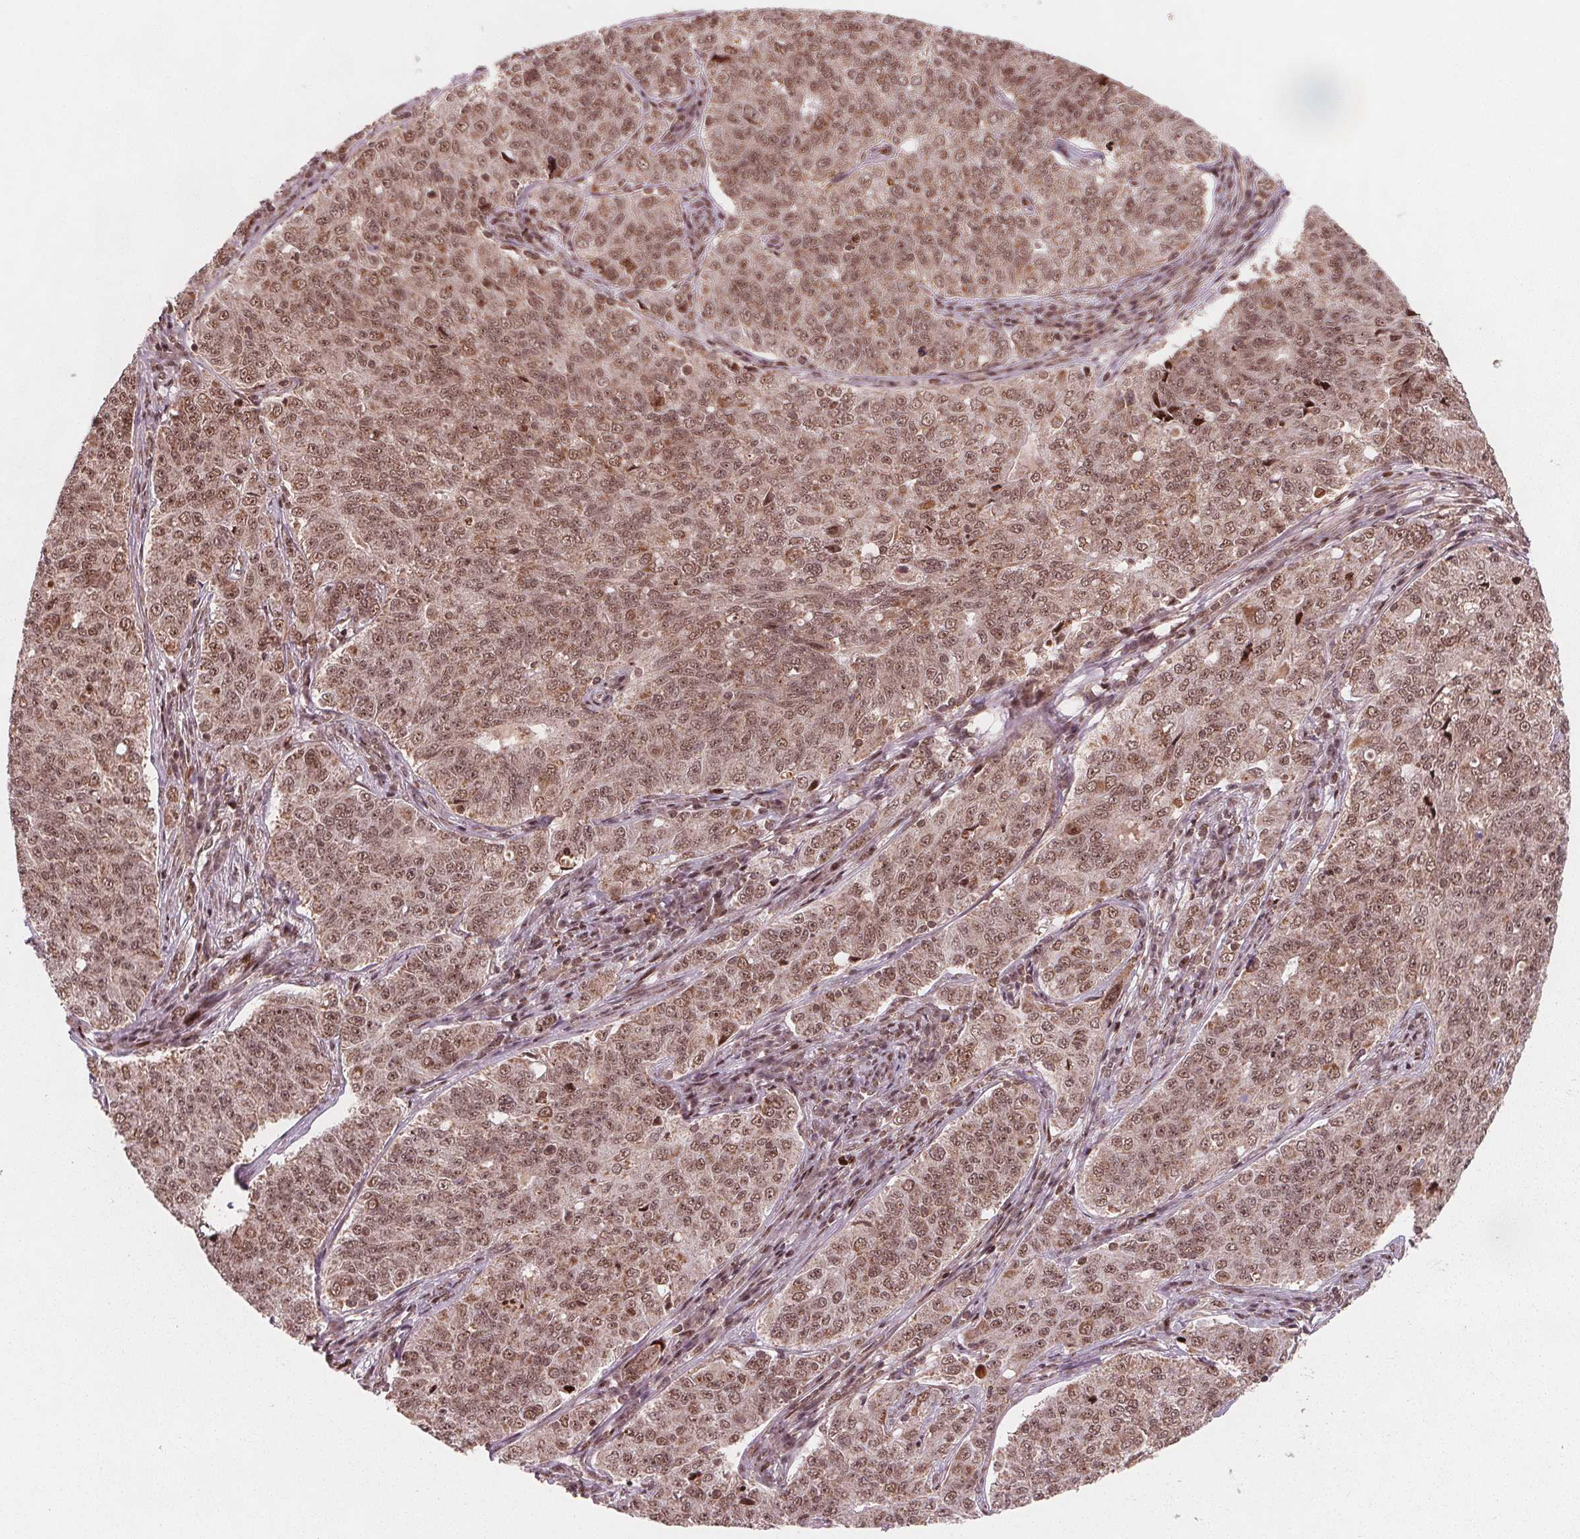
{"staining": {"intensity": "moderate", "quantity": ">75%", "location": "cytoplasmic/membranous,nuclear"}, "tissue": "endometrial cancer", "cell_type": "Tumor cells", "image_type": "cancer", "snomed": [{"axis": "morphology", "description": "Adenocarcinoma, NOS"}, {"axis": "topography", "description": "Endometrium"}], "caption": "A histopathology image showing moderate cytoplasmic/membranous and nuclear staining in approximately >75% of tumor cells in endometrial cancer (adenocarcinoma), as visualized by brown immunohistochemical staining.", "gene": "SNRNP35", "patient": {"sex": "female", "age": 43}}